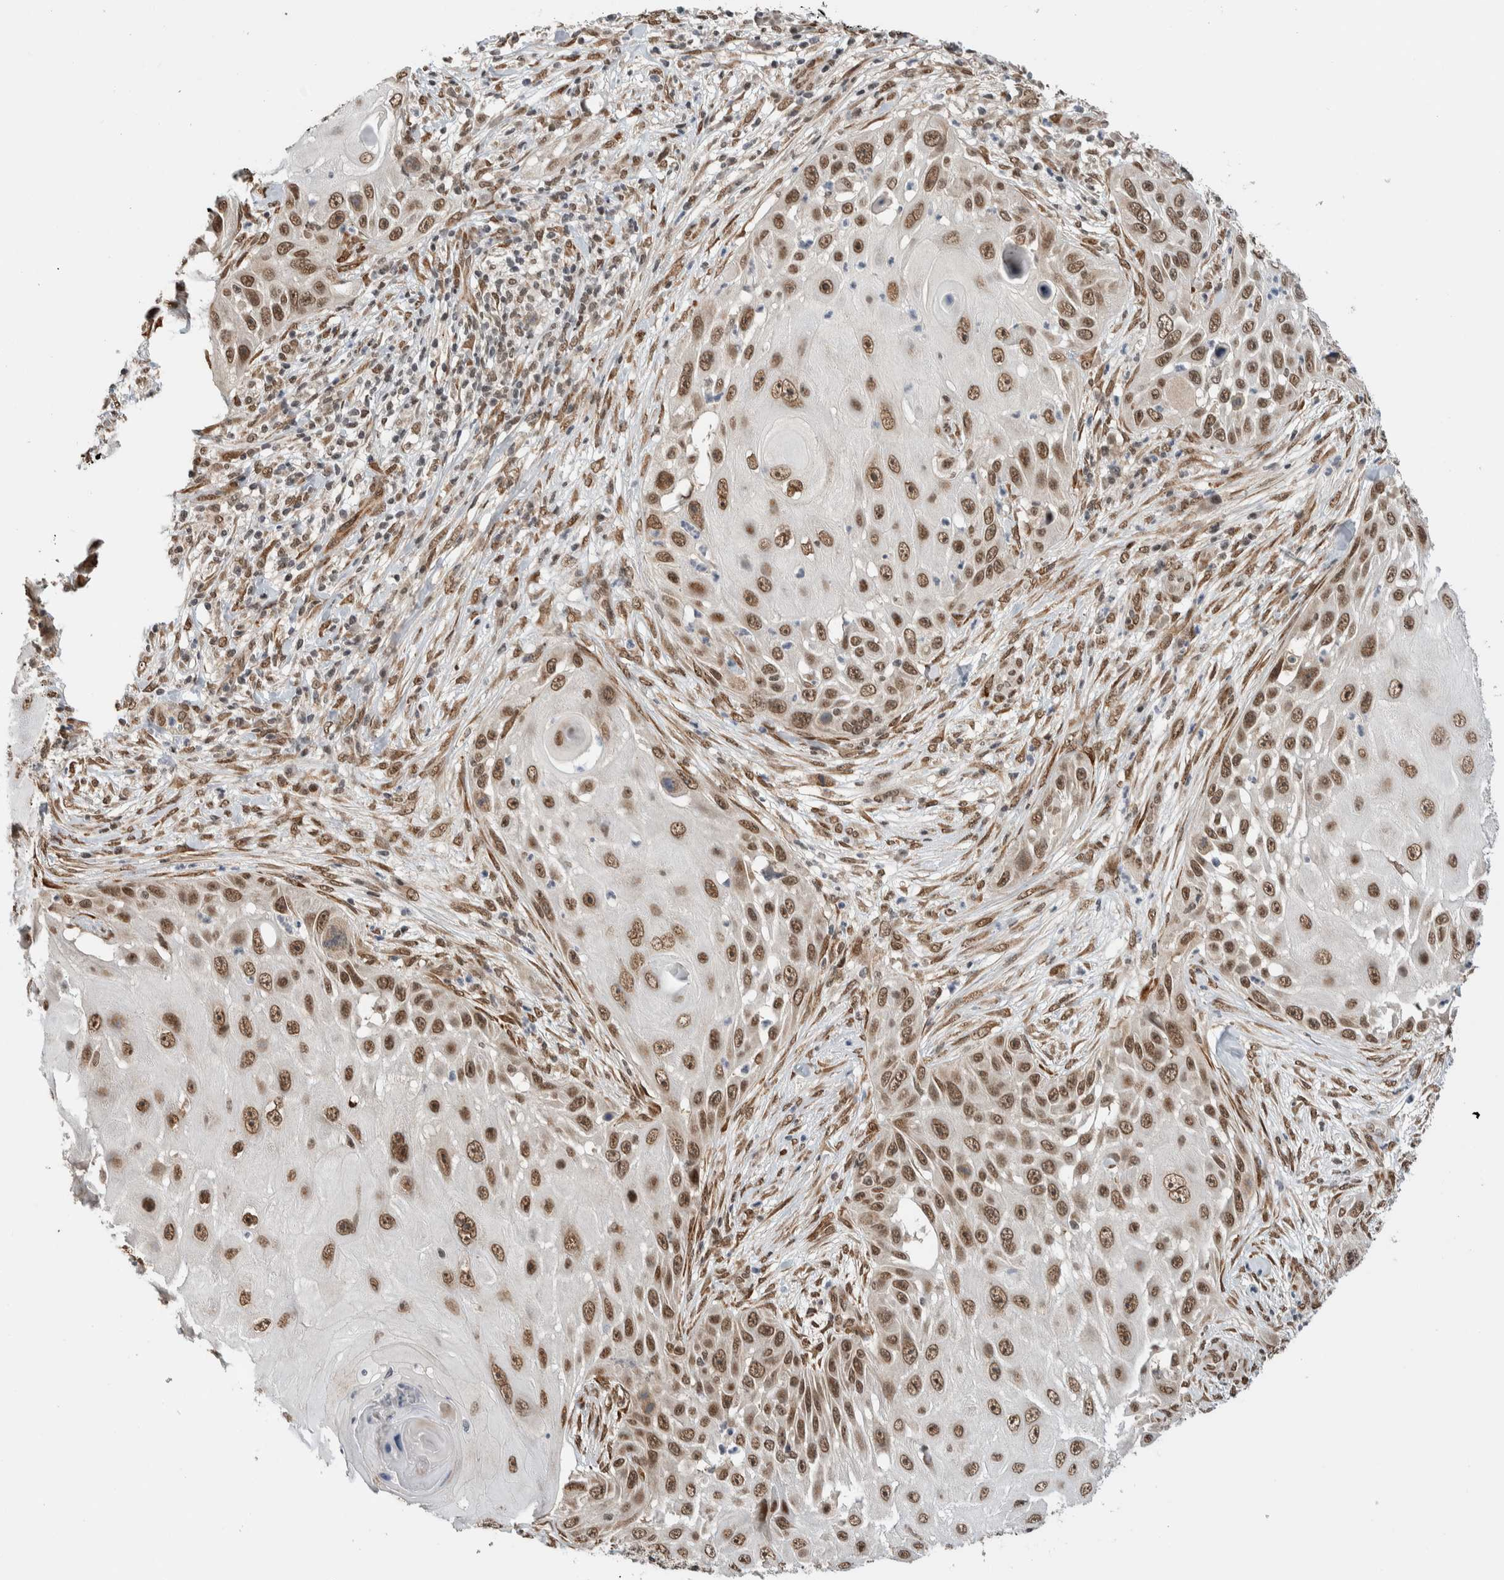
{"staining": {"intensity": "moderate", "quantity": ">75%", "location": "nuclear"}, "tissue": "skin cancer", "cell_type": "Tumor cells", "image_type": "cancer", "snomed": [{"axis": "morphology", "description": "Squamous cell carcinoma, NOS"}, {"axis": "topography", "description": "Skin"}], "caption": "Immunohistochemistry (IHC) image of skin cancer (squamous cell carcinoma) stained for a protein (brown), which displays medium levels of moderate nuclear expression in approximately >75% of tumor cells.", "gene": "TNRC18", "patient": {"sex": "female", "age": 44}}